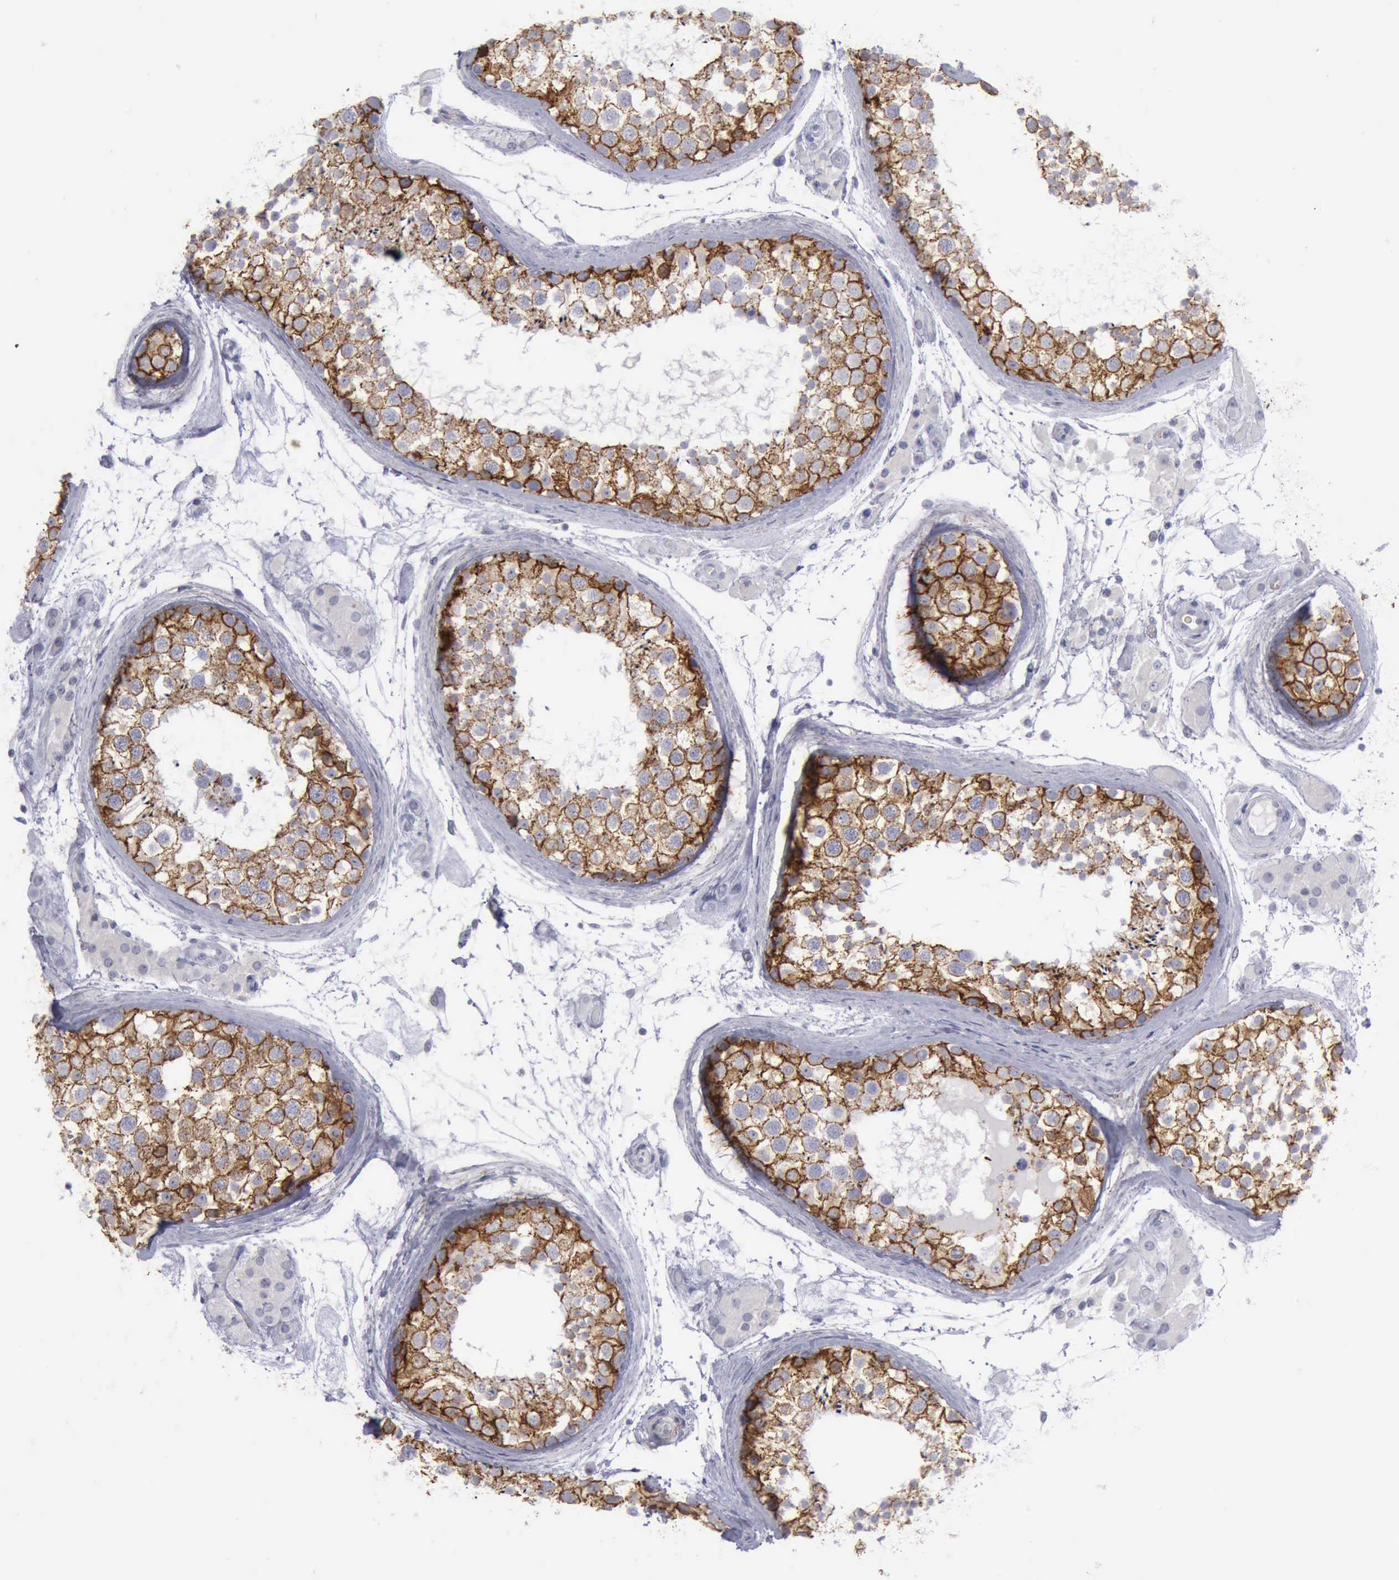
{"staining": {"intensity": "strong", "quantity": ">75%", "location": "cytoplasmic/membranous"}, "tissue": "testis", "cell_type": "Cells in seminiferous ducts", "image_type": "normal", "snomed": [{"axis": "morphology", "description": "Normal tissue, NOS"}, {"axis": "topography", "description": "Testis"}], "caption": "Immunohistochemistry photomicrograph of normal testis: testis stained using immunohistochemistry displays high levels of strong protein expression localized specifically in the cytoplasmic/membranous of cells in seminiferous ducts, appearing as a cytoplasmic/membranous brown color.", "gene": "CDH2", "patient": {"sex": "male", "age": 46}}